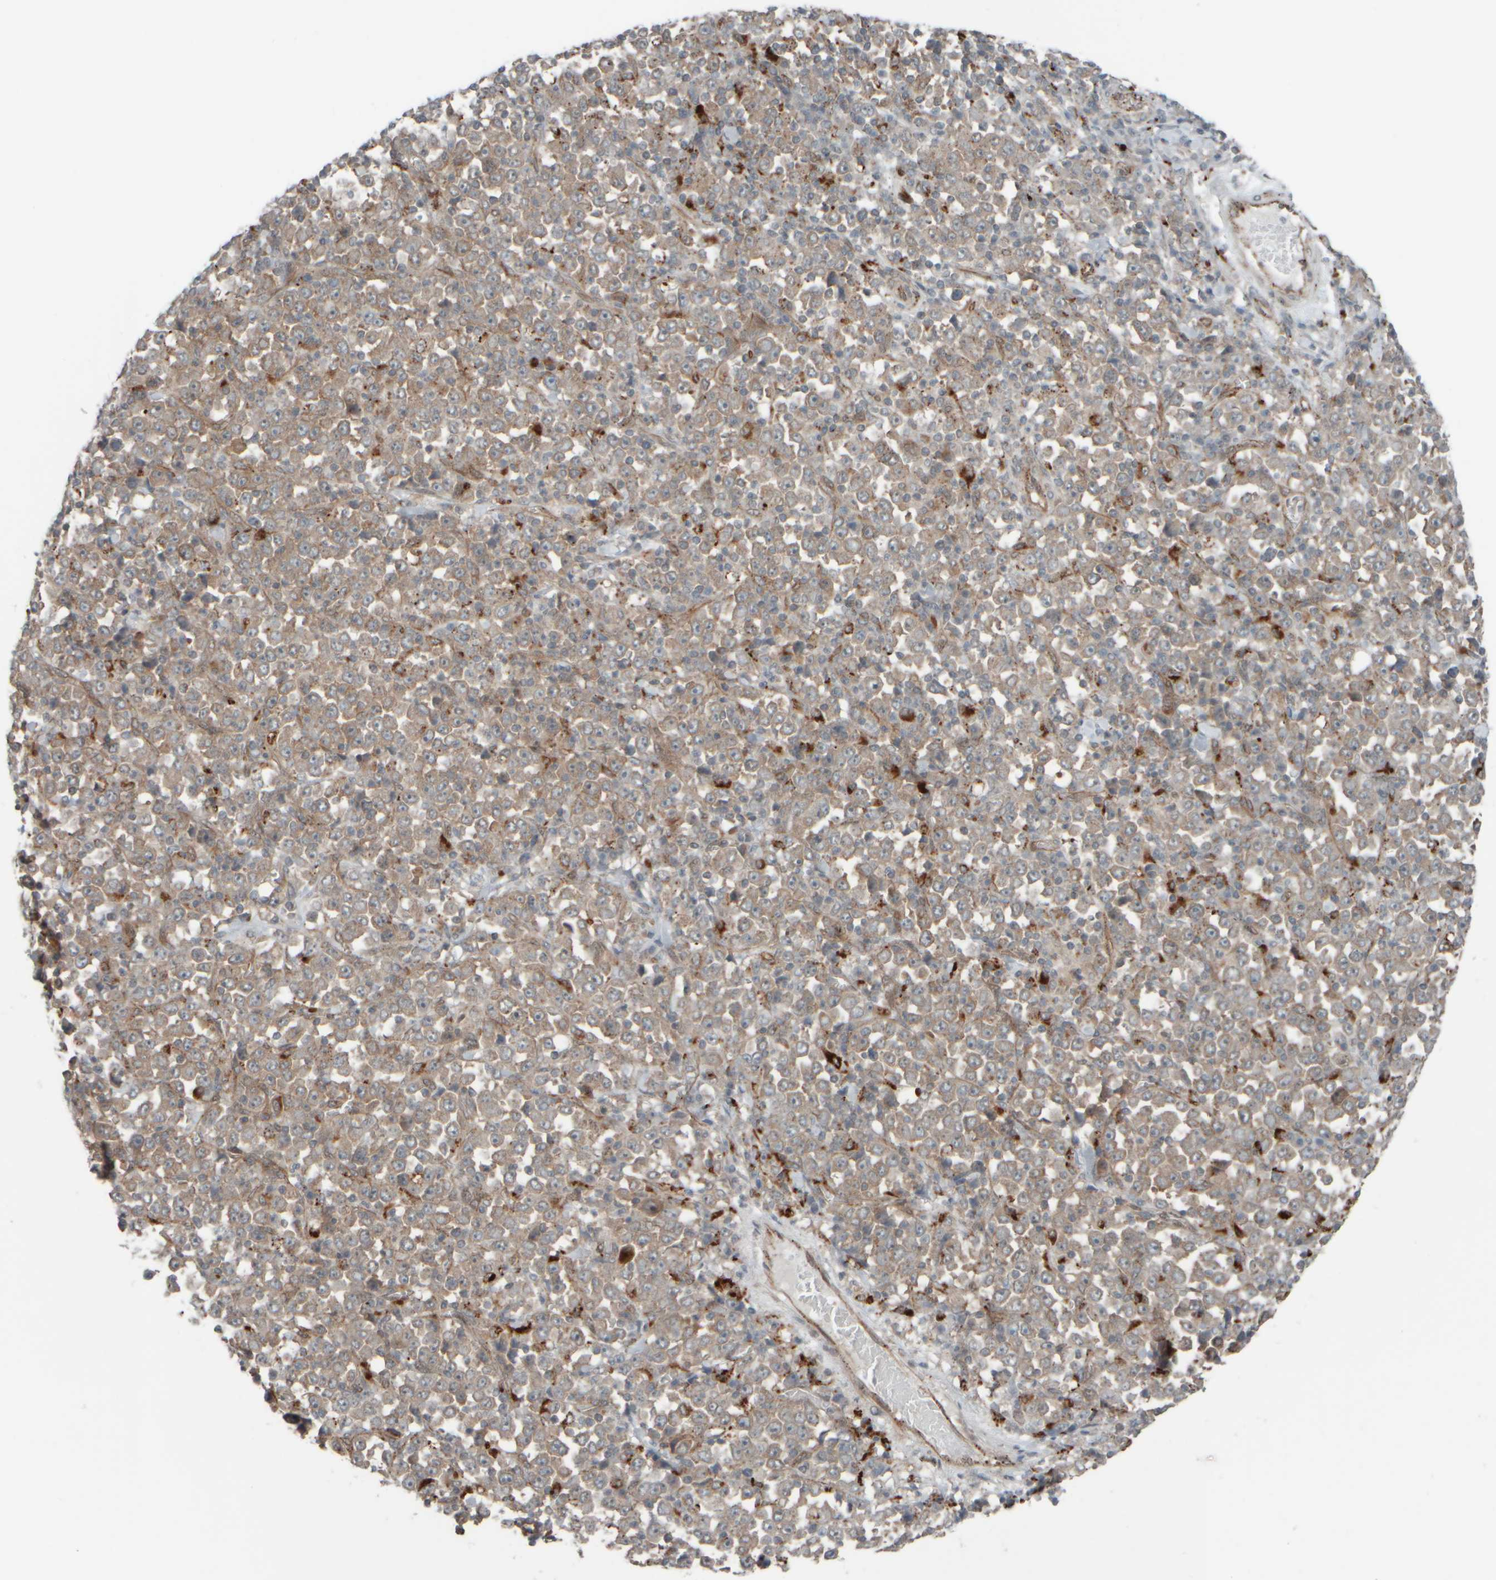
{"staining": {"intensity": "weak", "quantity": ">75%", "location": "cytoplasmic/membranous"}, "tissue": "stomach cancer", "cell_type": "Tumor cells", "image_type": "cancer", "snomed": [{"axis": "morphology", "description": "Normal tissue, NOS"}, {"axis": "morphology", "description": "Adenocarcinoma, NOS"}, {"axis": "topography", "description": "Stomach, upper"}, {"axis": "topography", "description": "Stomach"}], "caption": "Weak cytoplasmic/membranous protein positivity is appreciated in about >75% of tumor cells in adenocarcinoma (stomach).", "gene": "GIGYF1", "patient": {"sex": "male", "age": 59}}